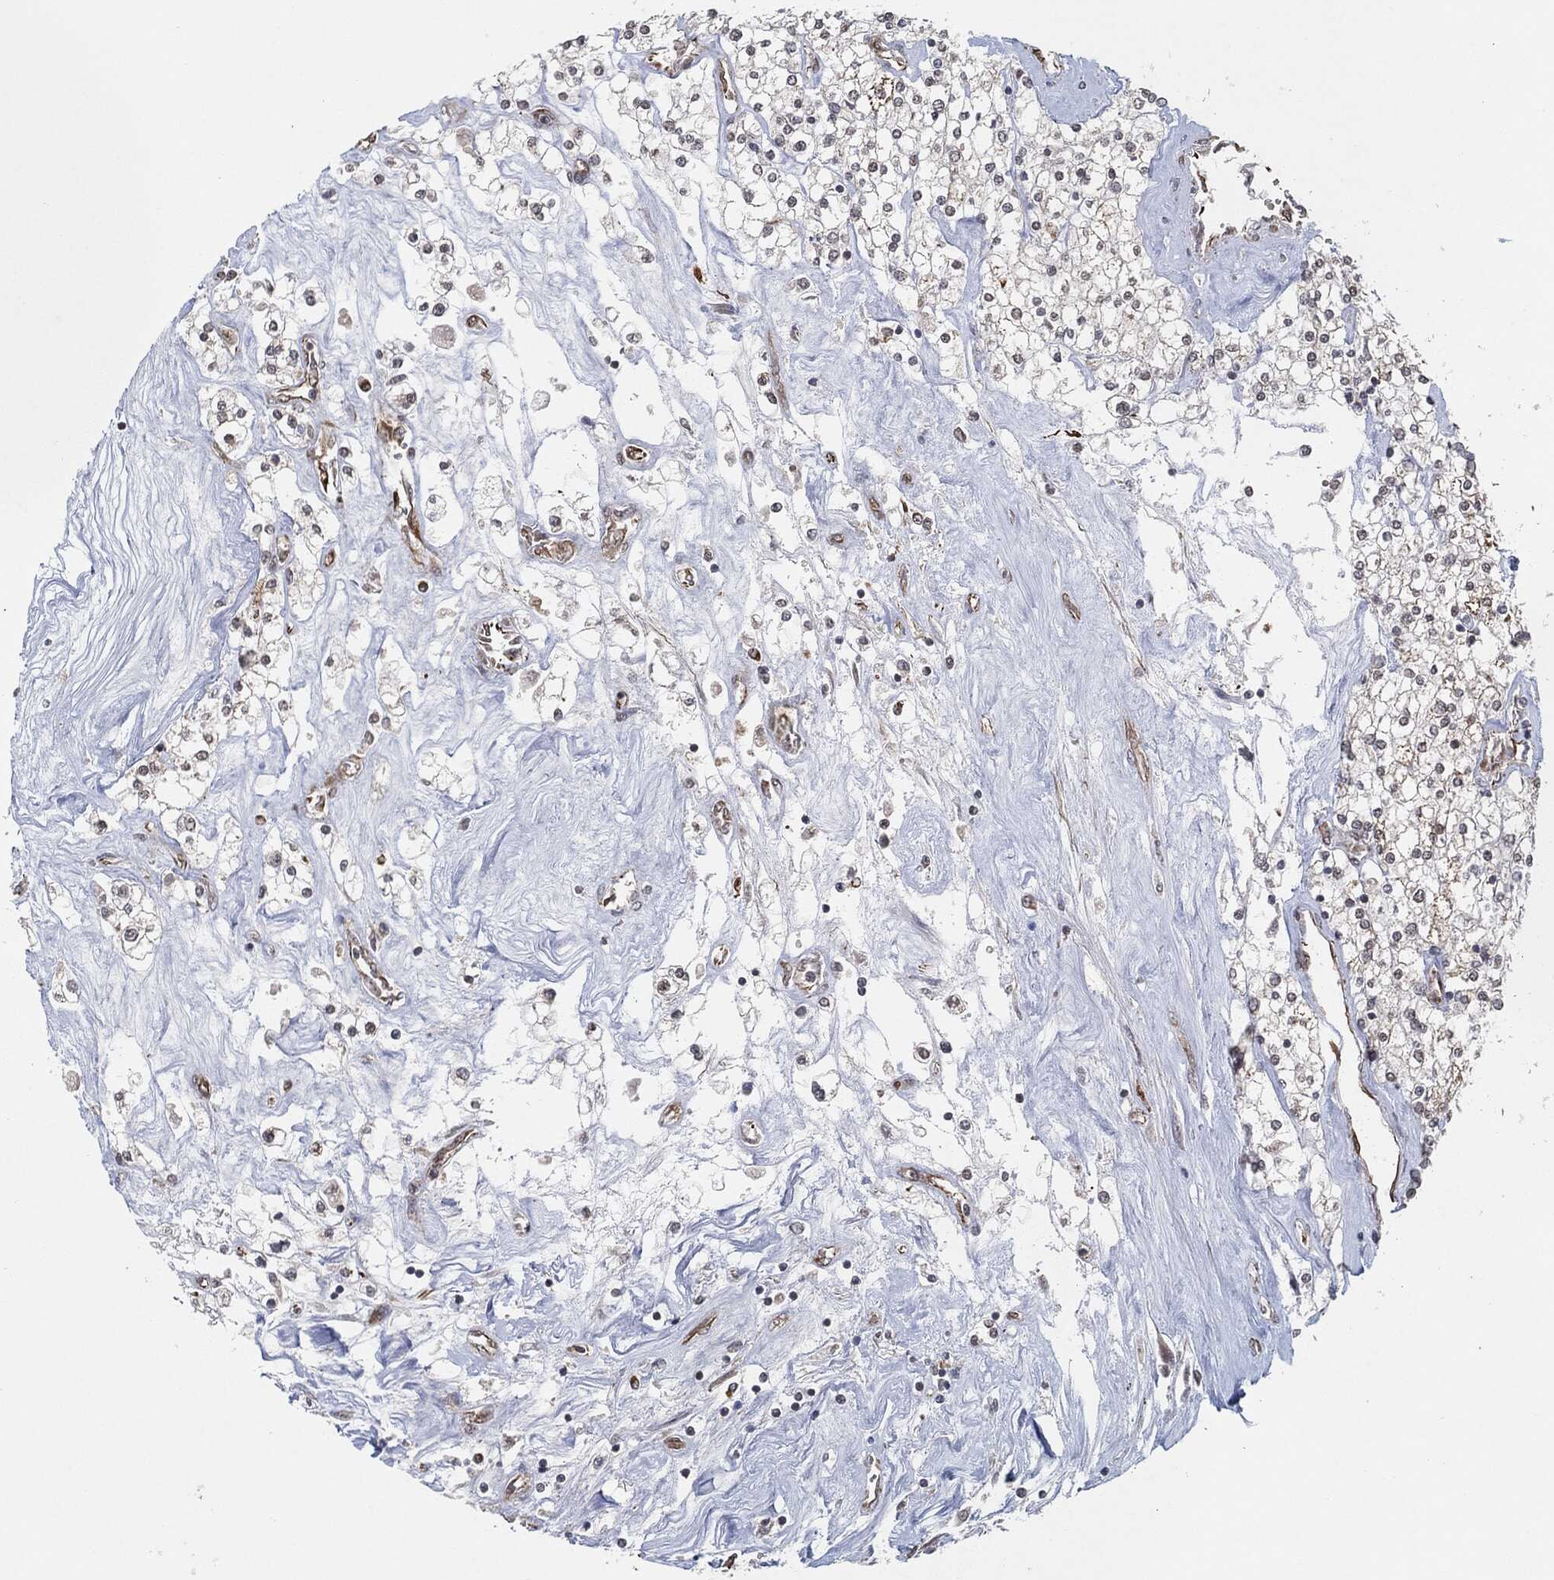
{"staining": {"intensity": "moderate", "quantity": "<25%", "location": "nuclear"}, "tissue": "renal cancer", "cell_type": "Tumor cells", "image_type": "cancer", "snomed": [{"axis": "morphology", "description": "Adenocarcinoma, NOS"}, {"axis": "topography", "description": "Kidney"}], "caption": "Immunohistochemical staining of renal cancer (adenocarcinoma) displays moderate nuclear protein staining in approximately <25% of tumor cells.", "gene": "TP53RK", "patient": {"sex": "male", "age": 80}}